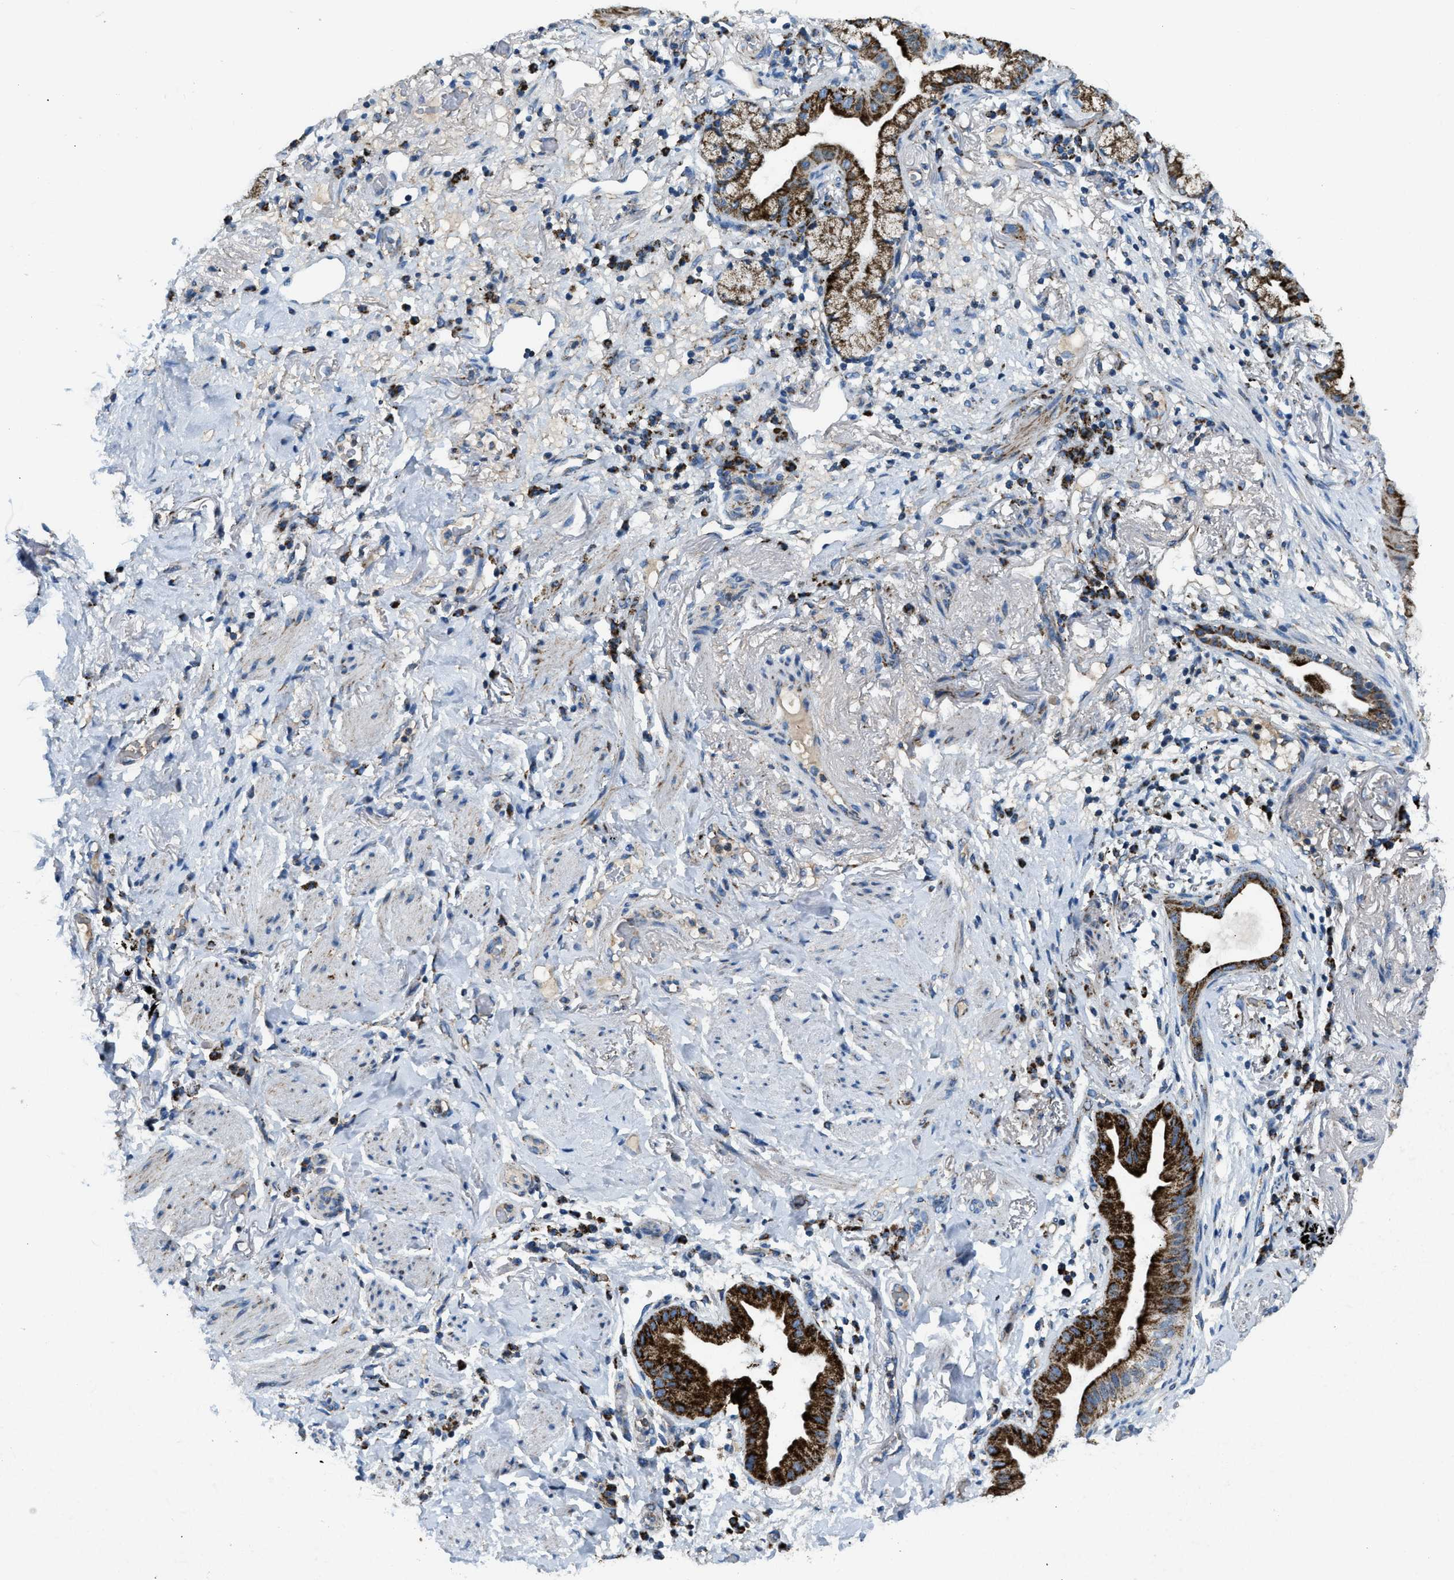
{"staining": {"intensity": "strong", "quantity": ">75%", "location": "cytoplasmic/membranous"}, "tissue": "lung cancer", "cell_type": "Tumor cells", "image_type": "cancer", "snomed": [{"axis": "morphology", "description": "Normal tissue, NOS"}, {"axis": "morphology", "description": "Adenocarcinoma, NOS"}, {"axis": "topography", "description": "Bronchus"}, {"axis": "topography", "description": "Lung"}], "caption": "This is a micrograph of immunohistochemistry (IHC) staining of adenocarcinoma (lung), which shows strong staining in the cytoplasmic/membranous of tumor cells.", "gene": "ACADVL", "patient": {"sex": "female", "age": 70}}